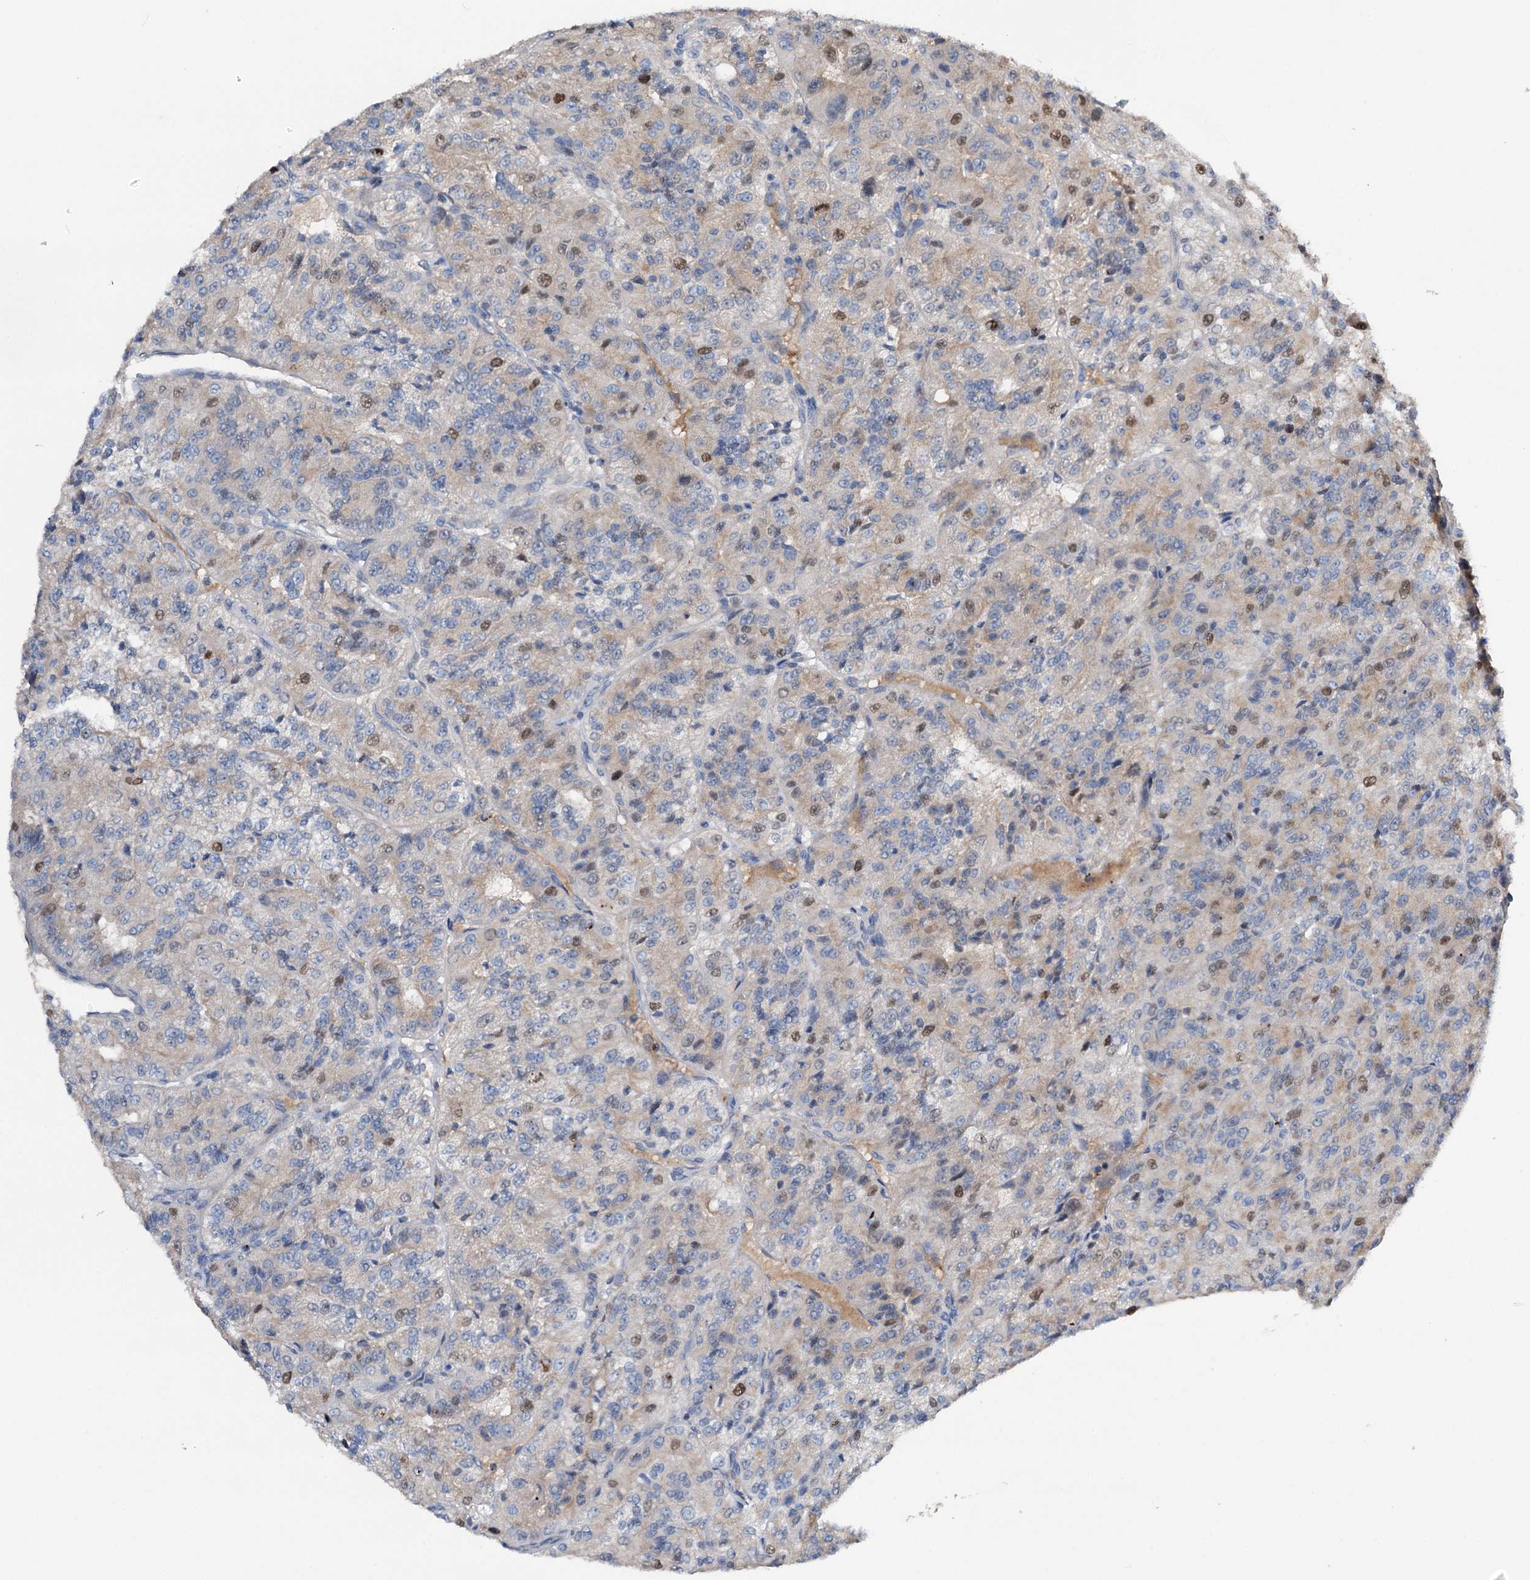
{"staining": {"intensity": "negative", "quantity": "none", "location": "none"}, "tissue": "renal cancer", "cell_type": "Tumor cells", "image_type": "cancer", "snomed": [{"axis": "morphology", "description": "Adenocarcinoma, NOS"}, {"axis": "topography", "description": "Kidney"}], "caption": "The immunohistochemistry histopathology image has no significant expression in tumor cells of renal adenocarcinoma tissue.", "gene": "NCAPD2", "patient": {"sex": "female", "age": 63}}